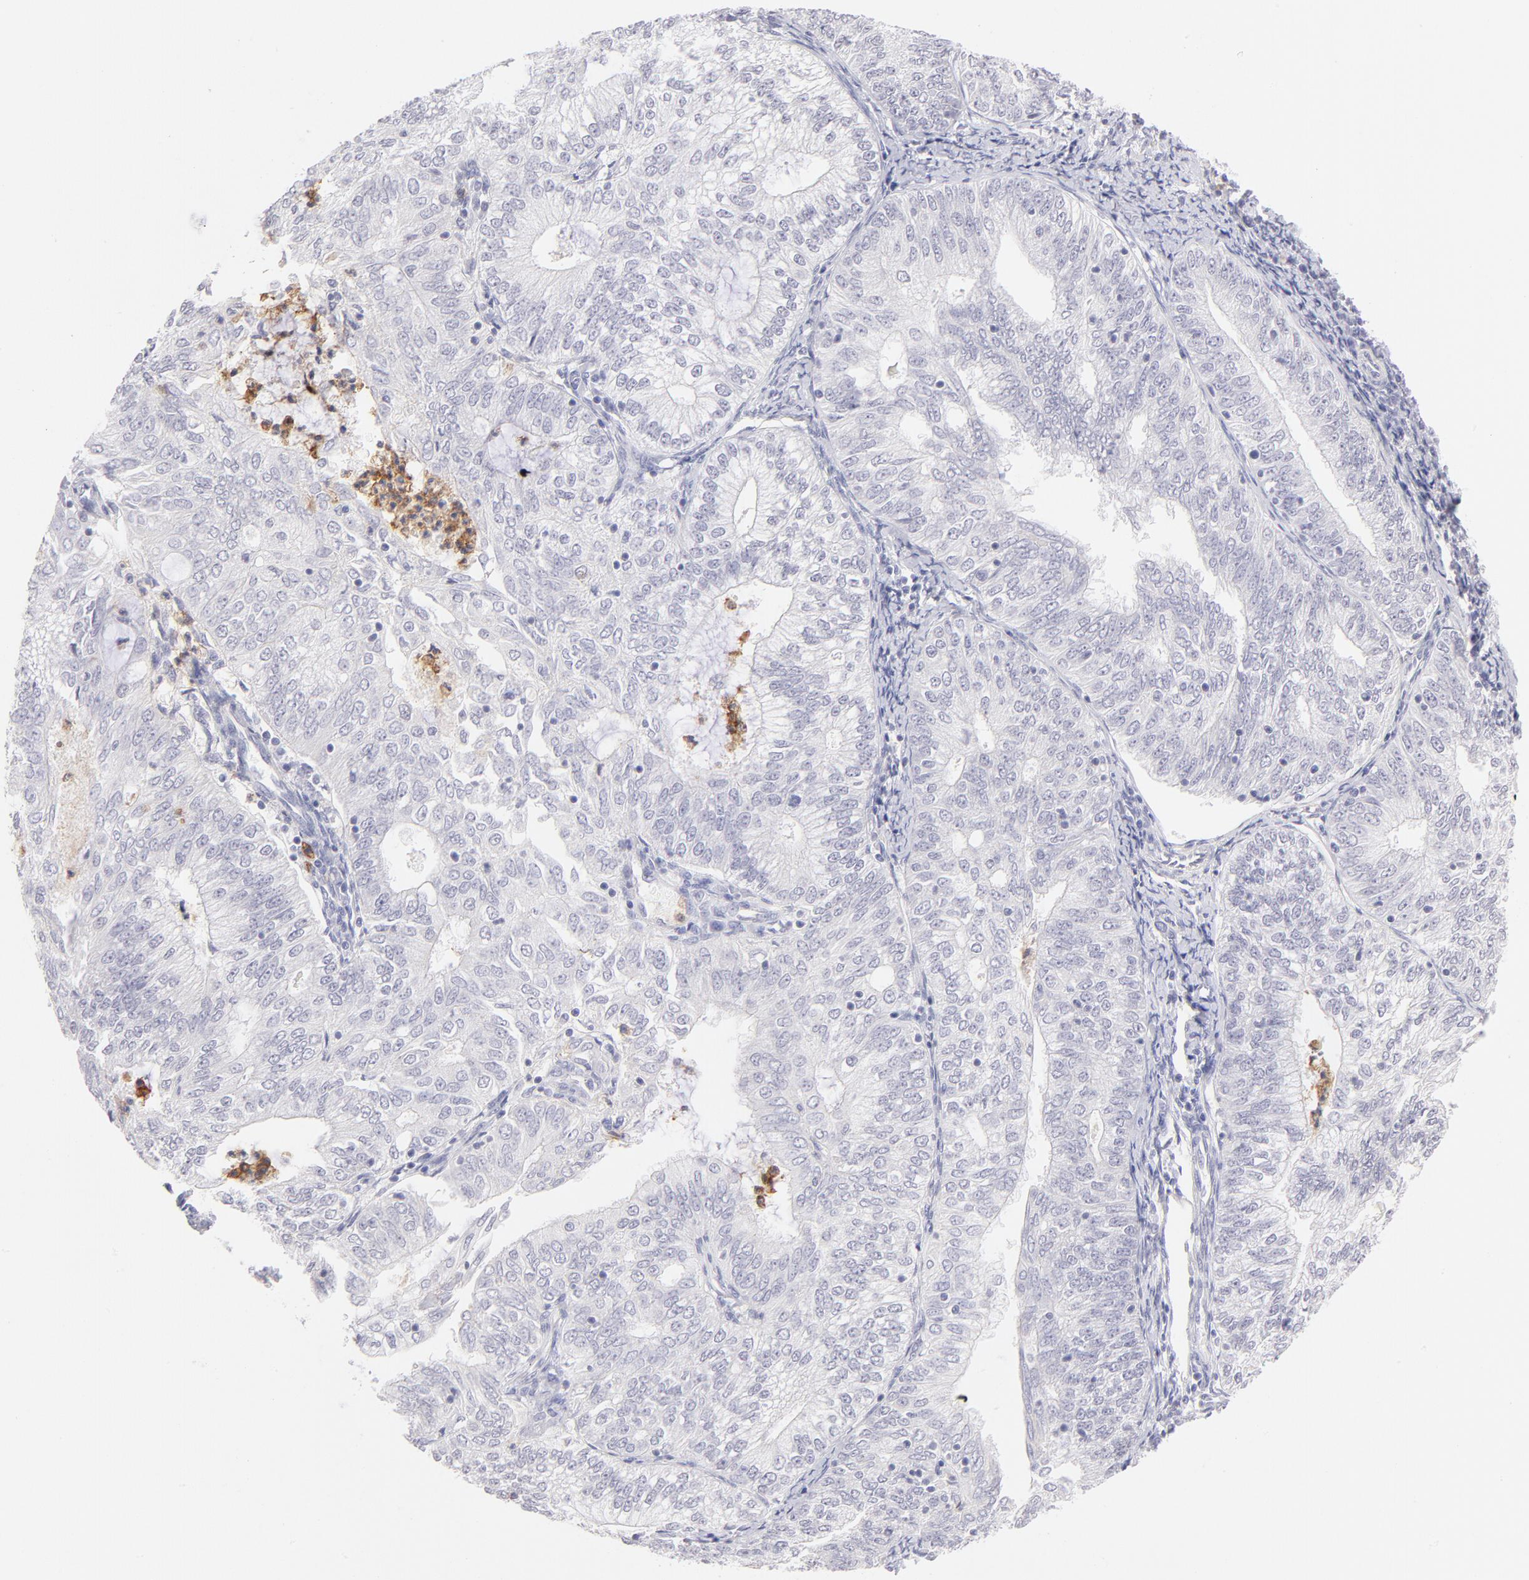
{"staining": {"intensity": "negative", "quantity": "none", "location": "none"}, "tissue": "endometrial cancer", "cell_type": "Tumor cells", "image_type": "cancer", "snomed": [{"axis": "morphology", "description": "Adenocarcinoma, NOS"}, {"axis": "topography", "description": "Endometrium"}], "caption": "There is no significant positivity in tumor cells of endometrial cancer.", "gene": "LTB4R", "patient": {"sex": "female", "age": 69}}